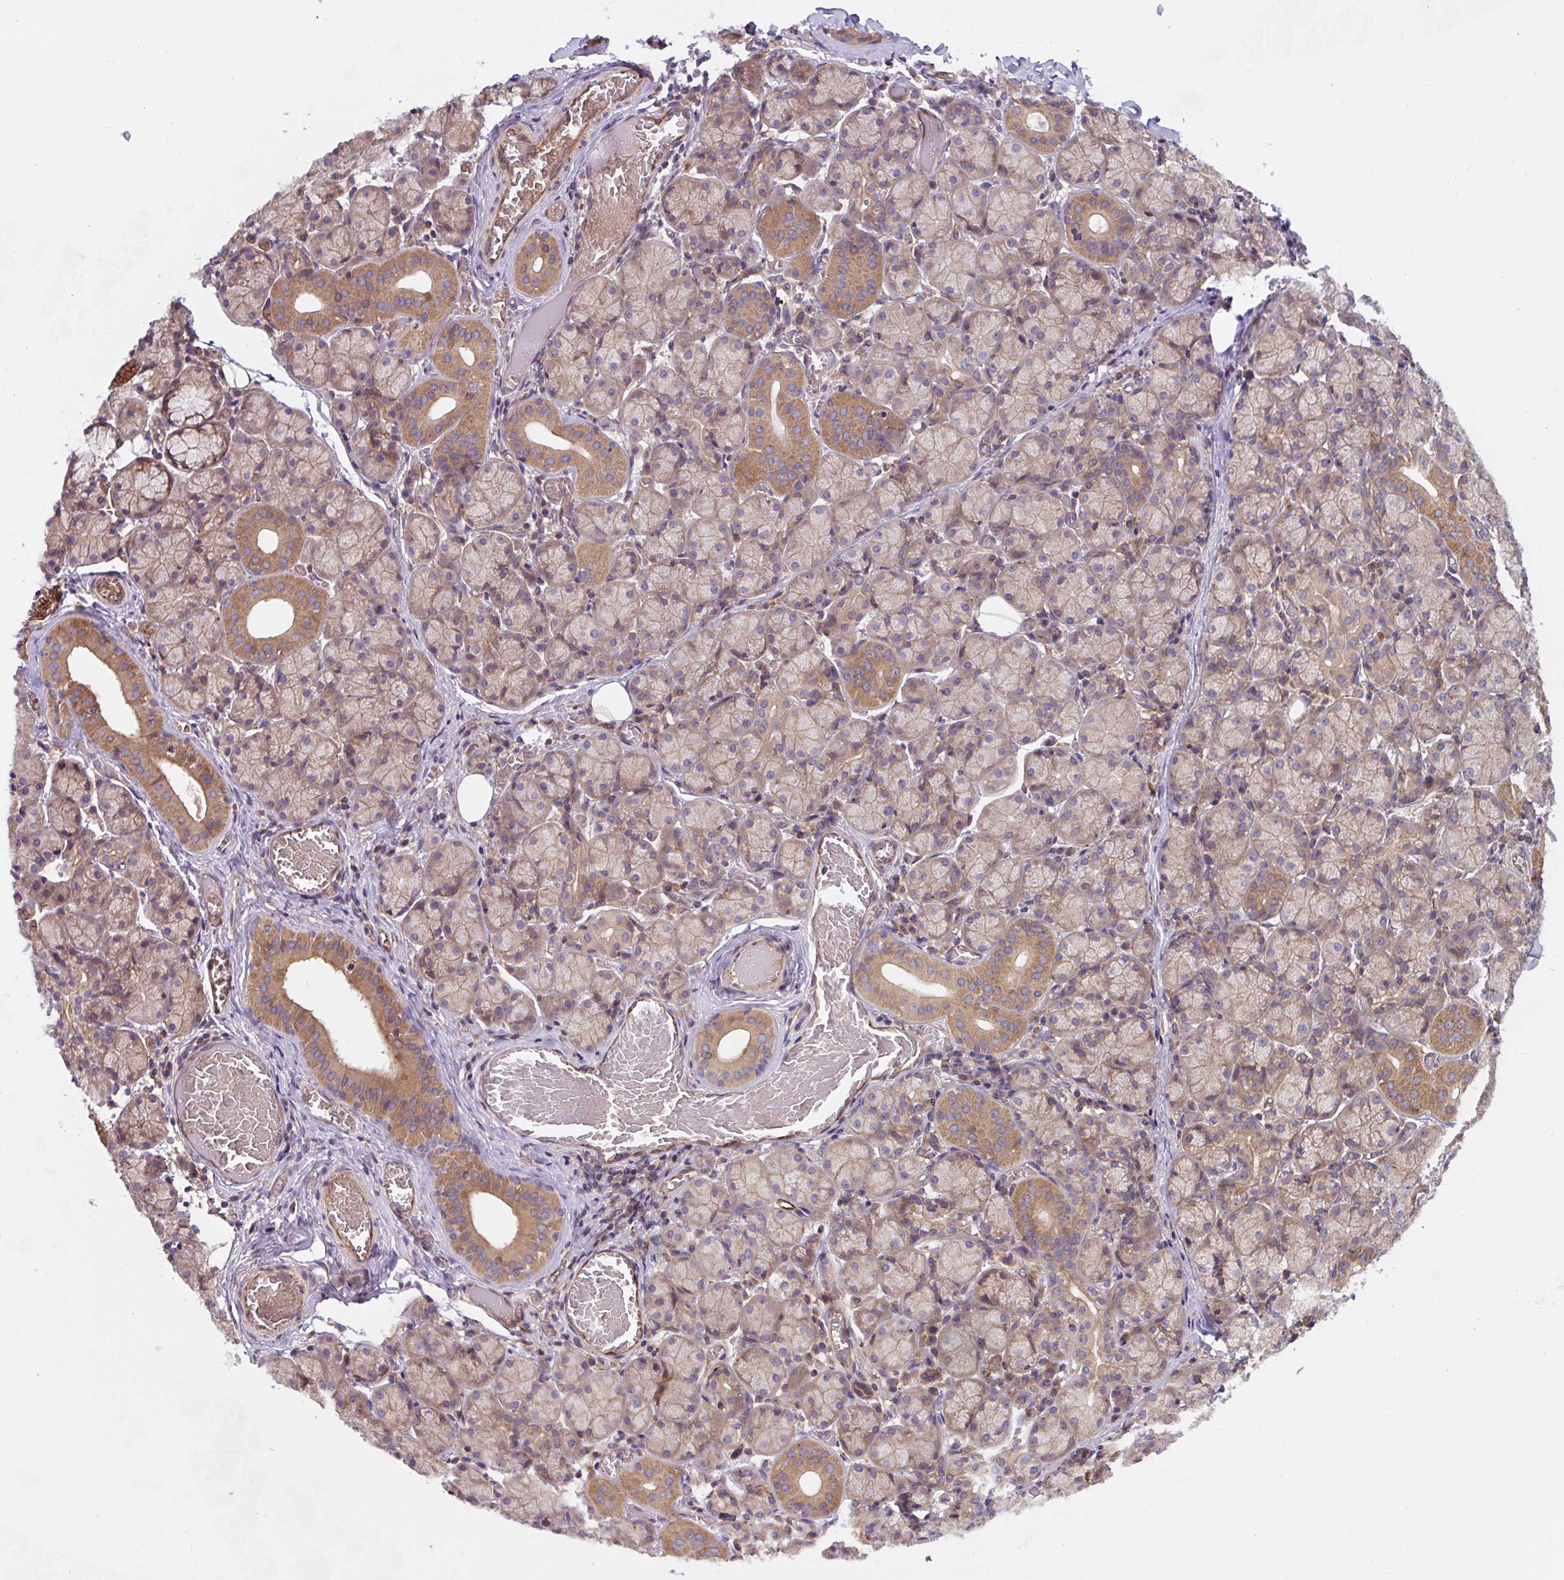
{"staining": {"intensity": "moderate", "quantity": "25%-75%", "location": "cytoplasmic/membranous"}, "tissue": "salivary gland", "cell_type": "Glandular cells", "image_type": "normal", "snomed": [{"axis": "morphology", "description": "Normal tissue, NOS"}, {"axis": "topography", "description": "Salivary gland"}], "caption": "Approximately 25%-75% of glandular cells in unremarkable human salivary gland demonstrate moderate cytoplasmic/membranous protein expression as visualized by brown immunohistochemical staining.", "gene": "APOBEC3D", "patient": {"sex": "female", "age": 24}}